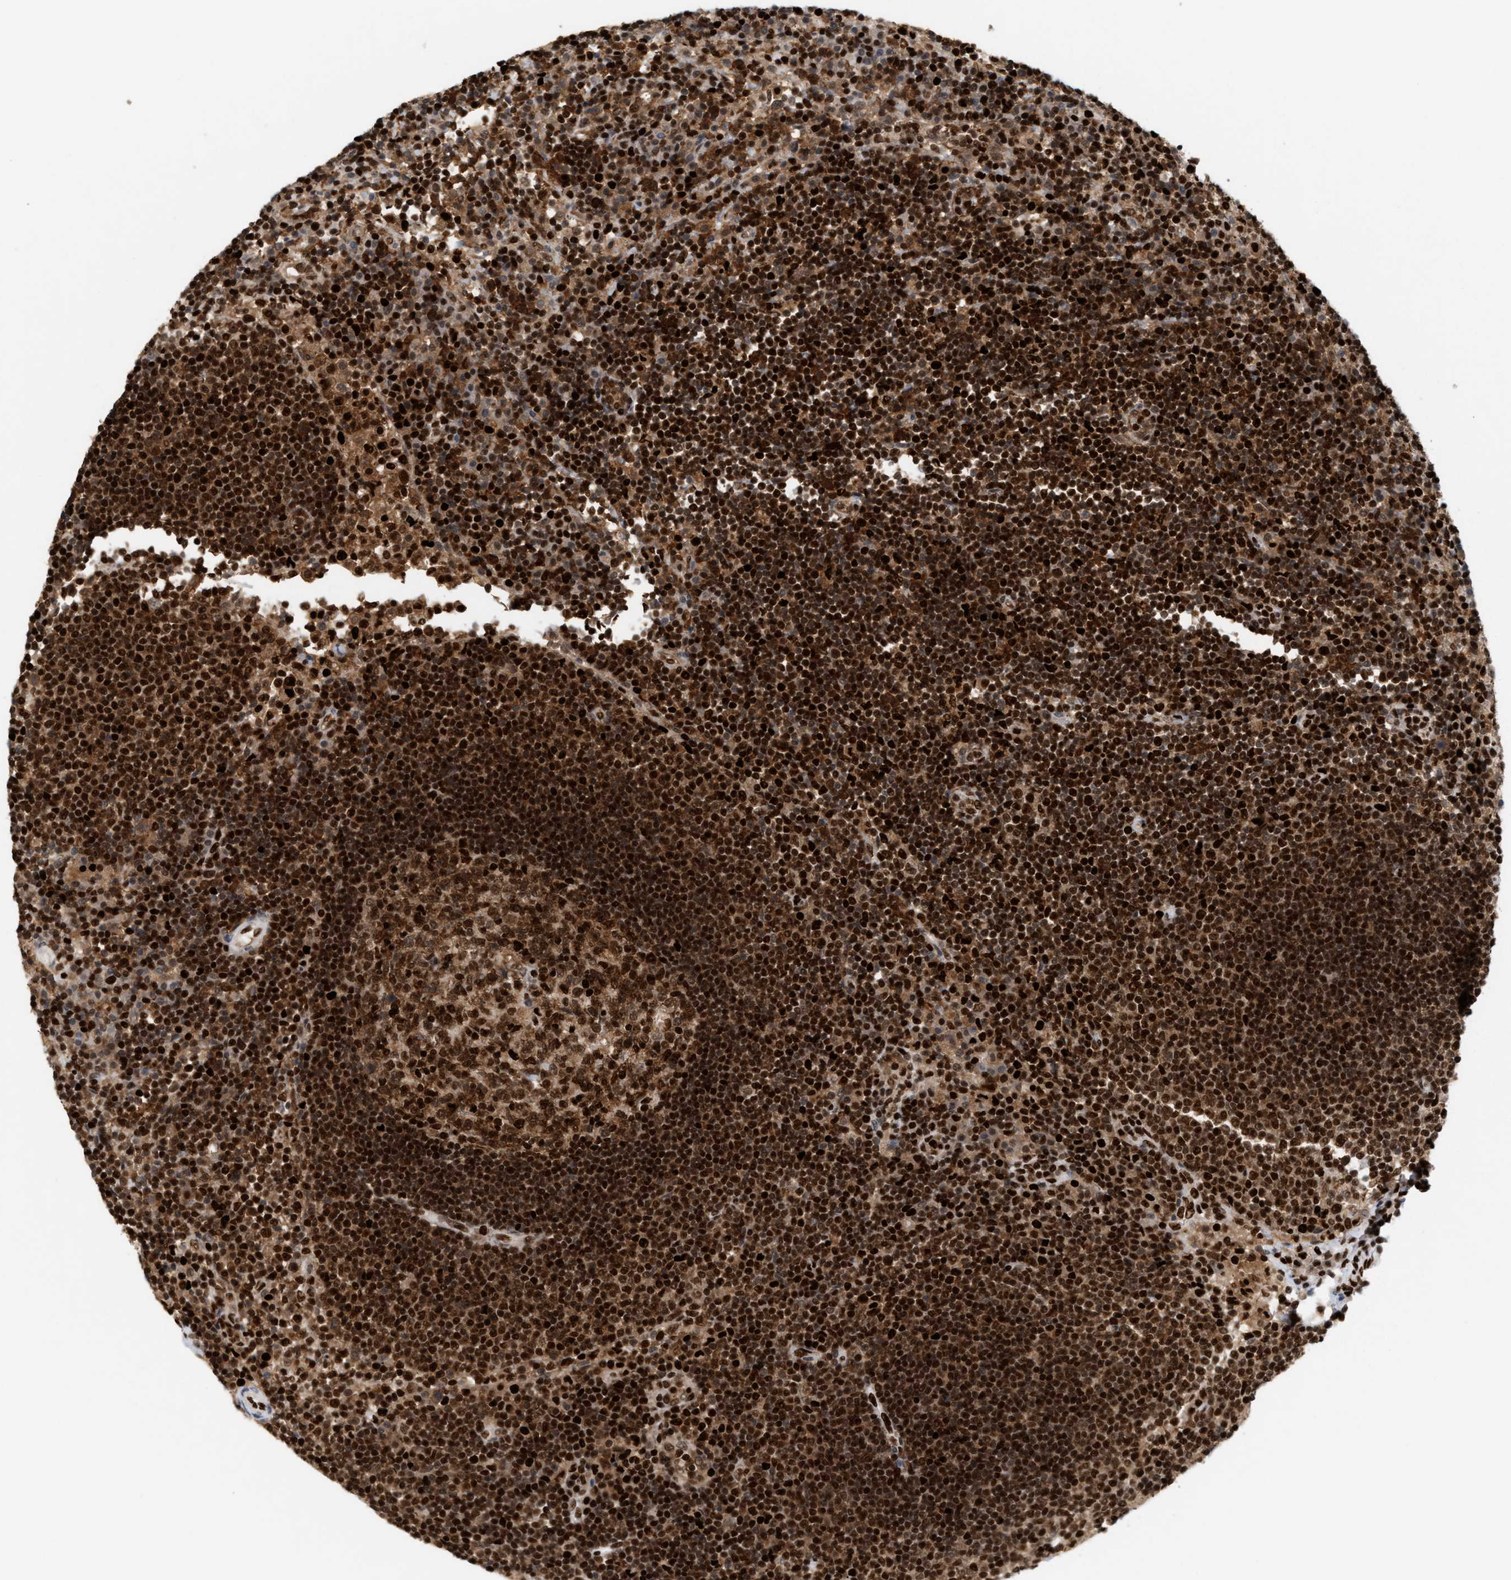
{"staining": {"intensity": "strong", "quantity": ">75%", "location": "nuclear"}, "tissue": "lymph node", "cell_type": "Germinal center cells", "image_type": "normal", "snomed": [{"axis": "morphology", "description": "Normal tissue, NOS"}, {"axis": "topography", "description": "Lymph node"}], "caption": "Unremarkable lymph node reveals strong nuclear expression in approximately >75% of germinal center cells The protein of interest is shown in brown color, while the nuclei are stained blue..", "gene": "C17orf49", "patient": {"sex": "female", "age": 53}}